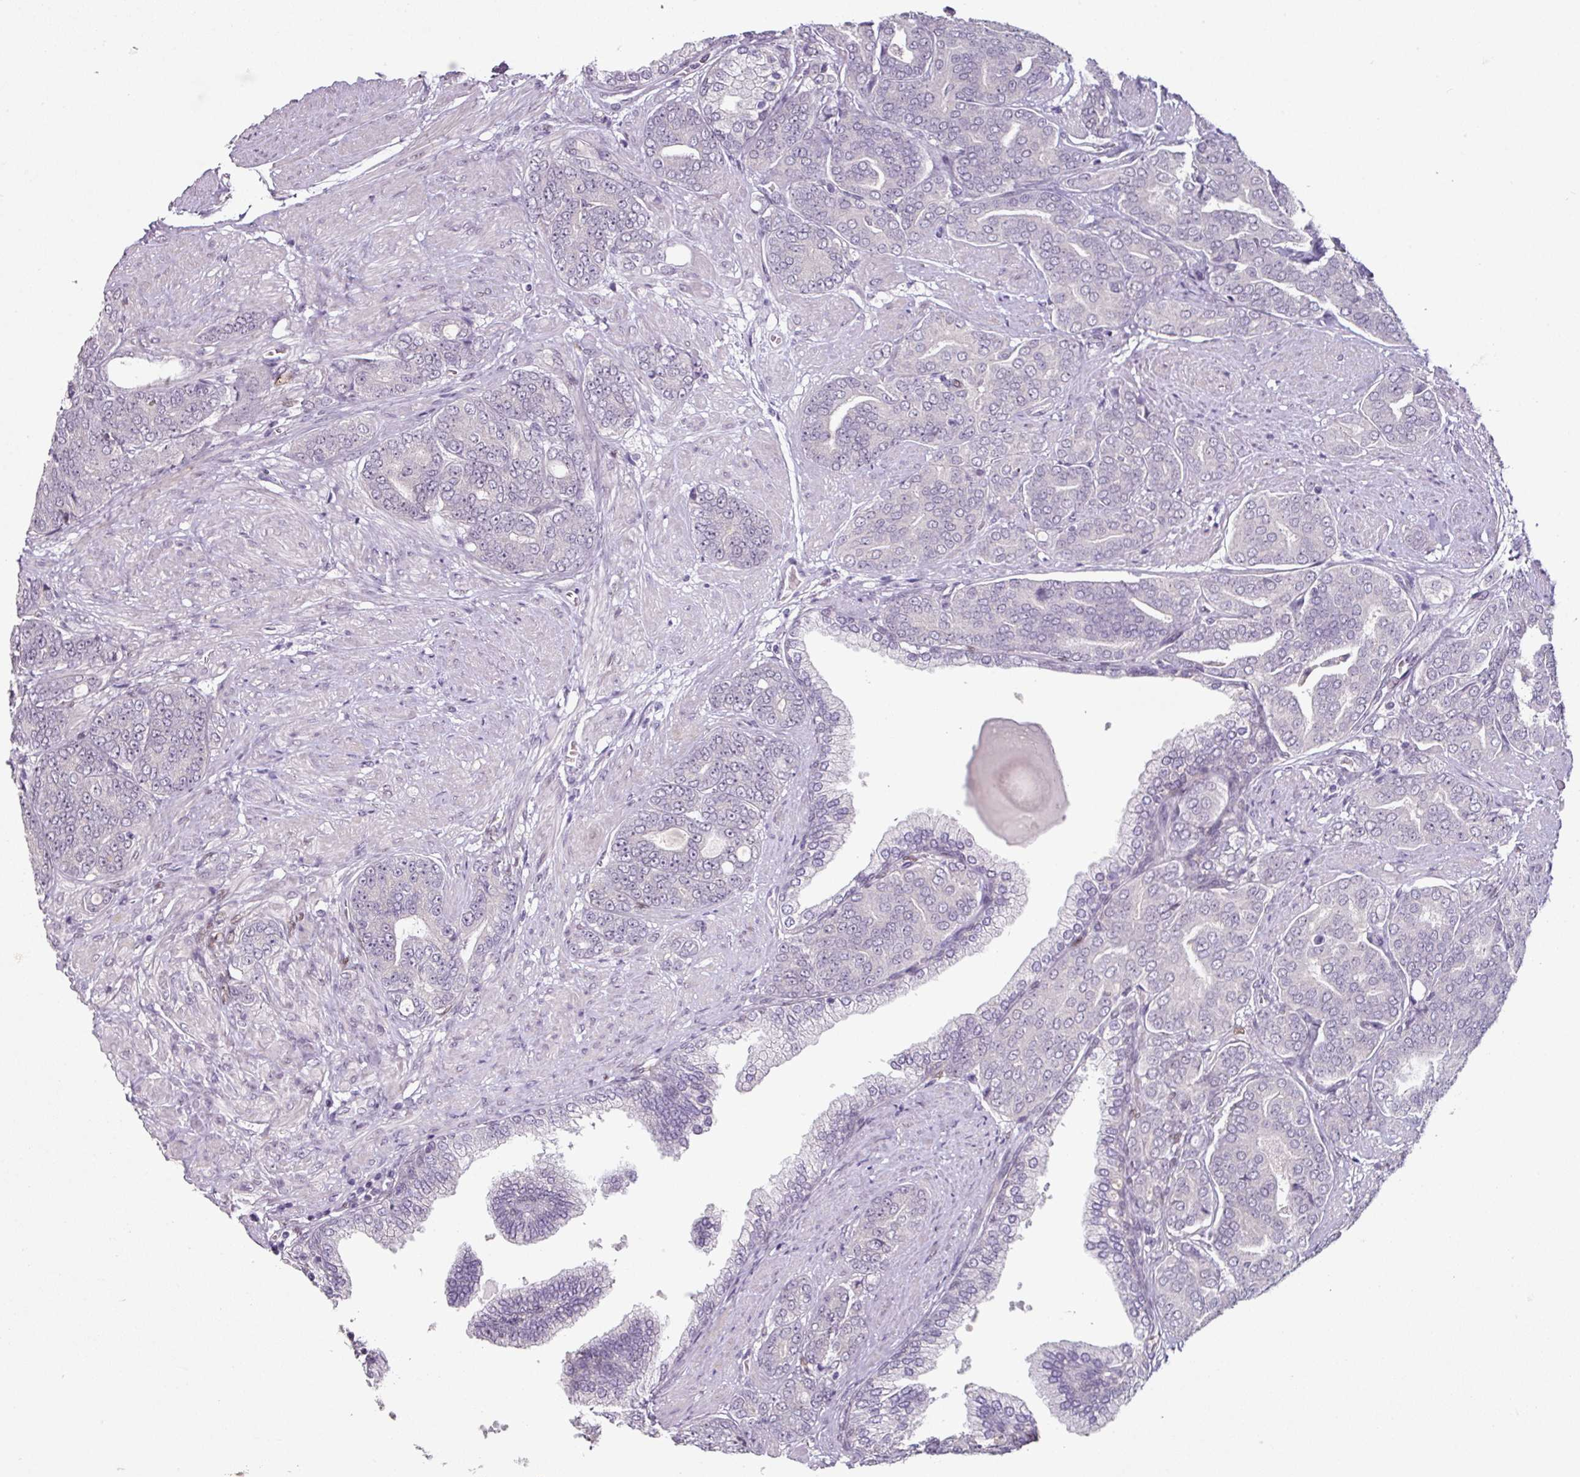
{"staining": {"intensity": "negative", "quantity": "none", "location": "none"}, "tissue": "prostate cancer", "cell_type": "Tumor cells", "image_type": "cancer", "snomed": [{"axis": "morphology", "description": "Adenocarcinoma, High grade"}, {"axis": "topography", "description": "Prostate"}], "caption": "The photomicrograph exhibits no staining of tumor cells in prostate high-grade adenocarcinoma. (DAB (3,3'-diaminobenzidine) IHC visualized using brightfield microscopy, high magnification).", "gene": "ELK1", "patient": {"sex": "male", "age": 67}}